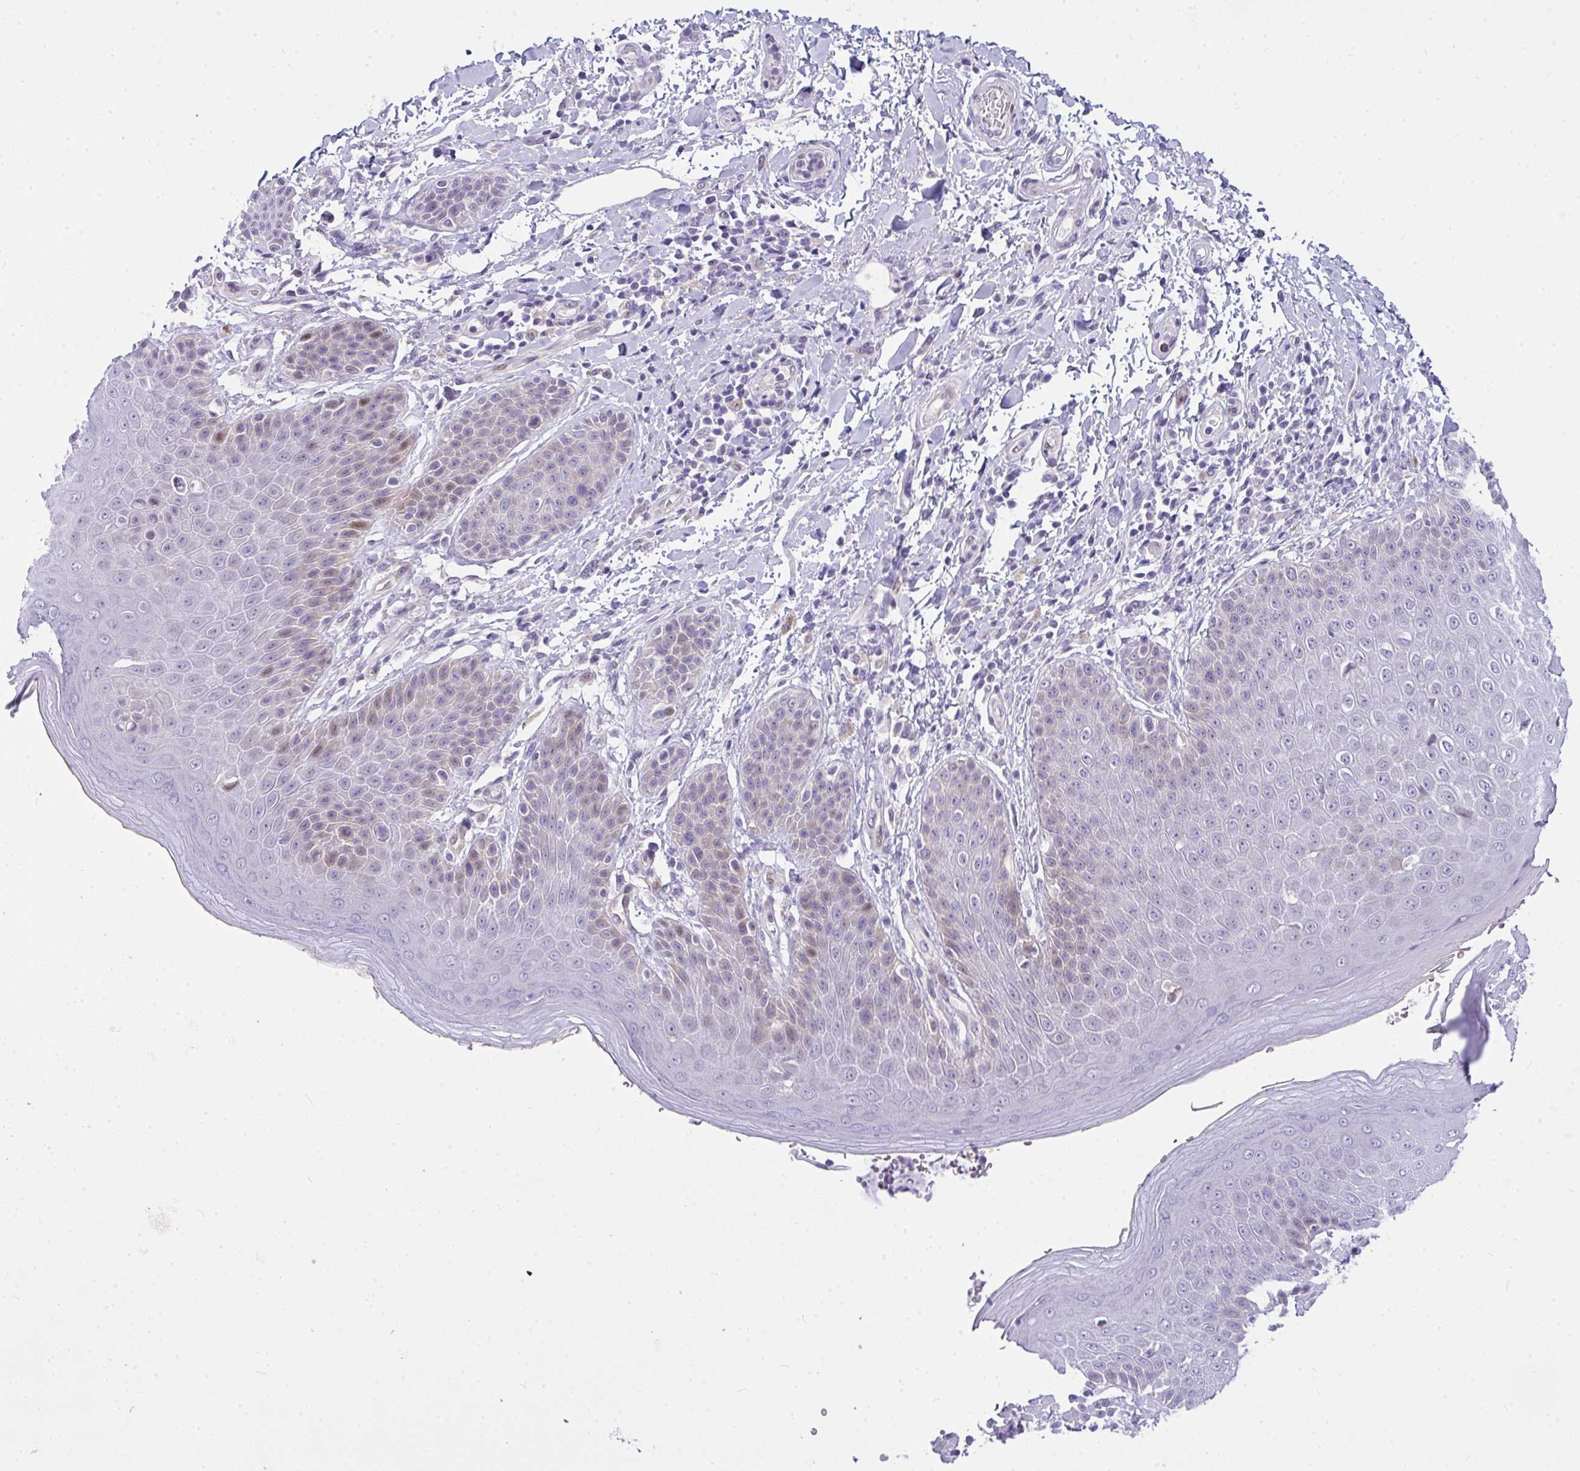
{"staining": {"intensity": "weak", "quantity": "<25%", "location": "nuclear"}, "tissue": "skin", "cell_type": "Epidermal cells", "image_type": "normal", "snomed": [{"axis": "morphology", "description": "Normal tissue, NOS"}, {"axis": "topography", "description": "Peripheral nerve tissue"}], "caption": "Protein analysis of benign skin demonstrates no significant positivity in epidermal cells. (DAB immunohistochemistry (IHC) with hematoxylin counter stain).", "gene": "NFXL1", "patient": {"sex": "male", "age": 51}}